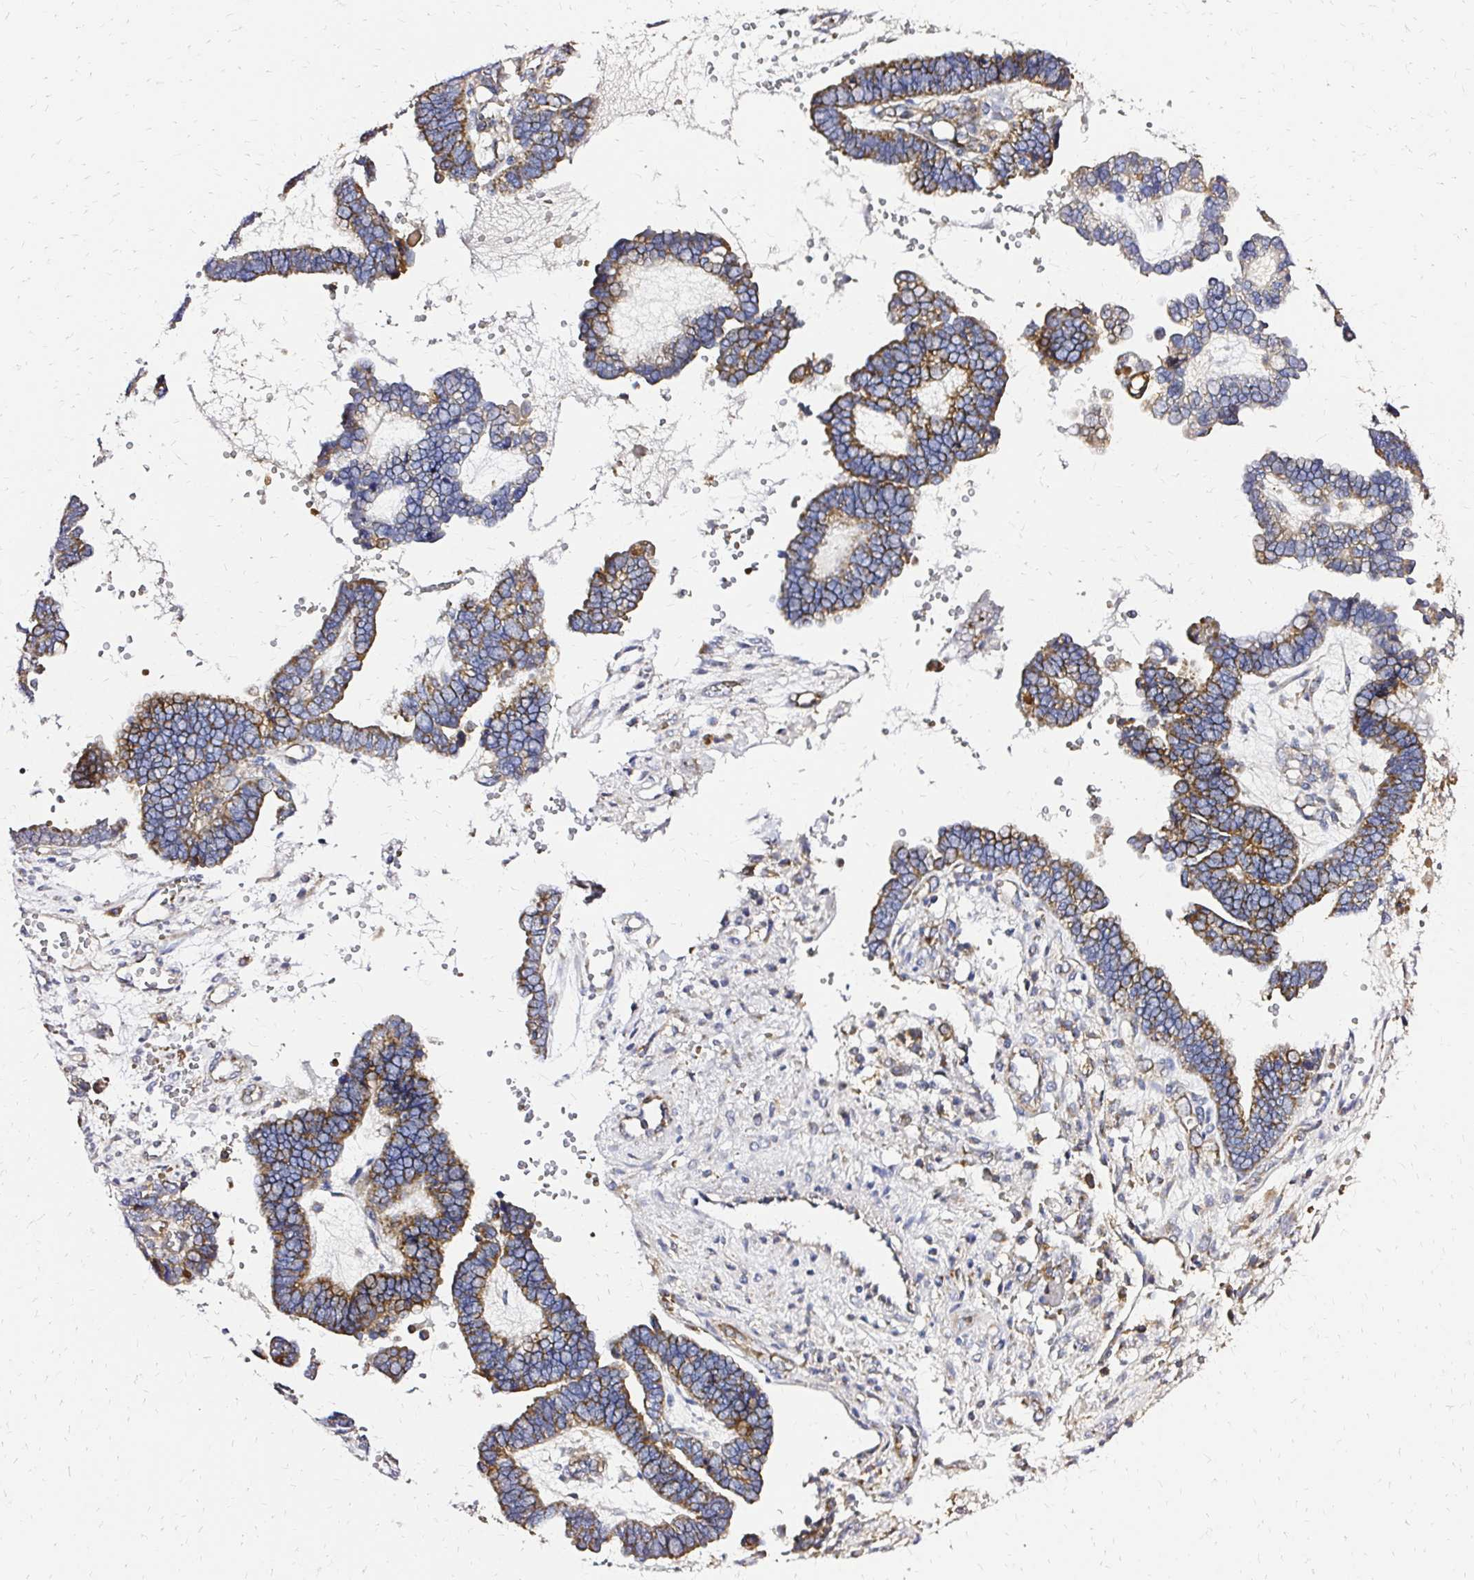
{"staining": {"intensity": "moderate", "quantity": ">75%", "location": "cytoplasmic/membranous"}, "tissue": "ovarian cancer", "cell_type": "Tumor cells", "image_type": "cancer", "snomed": [{"axis": "morphology", "description": "Cystadenocarcinoma, serous, NOS"}, {"axis": "topography", "description": "Ovary"}], "caption": "High-power microscopy captured an immunohistochemistry (IHC) image of ovarian serous cystadenocarcinoma, revealing moderate cytoplasmic/membranous positivity in about >75% of tumor cells.", "gene": "MRPL13", "patient": {"sex": "female", "age": 51}}